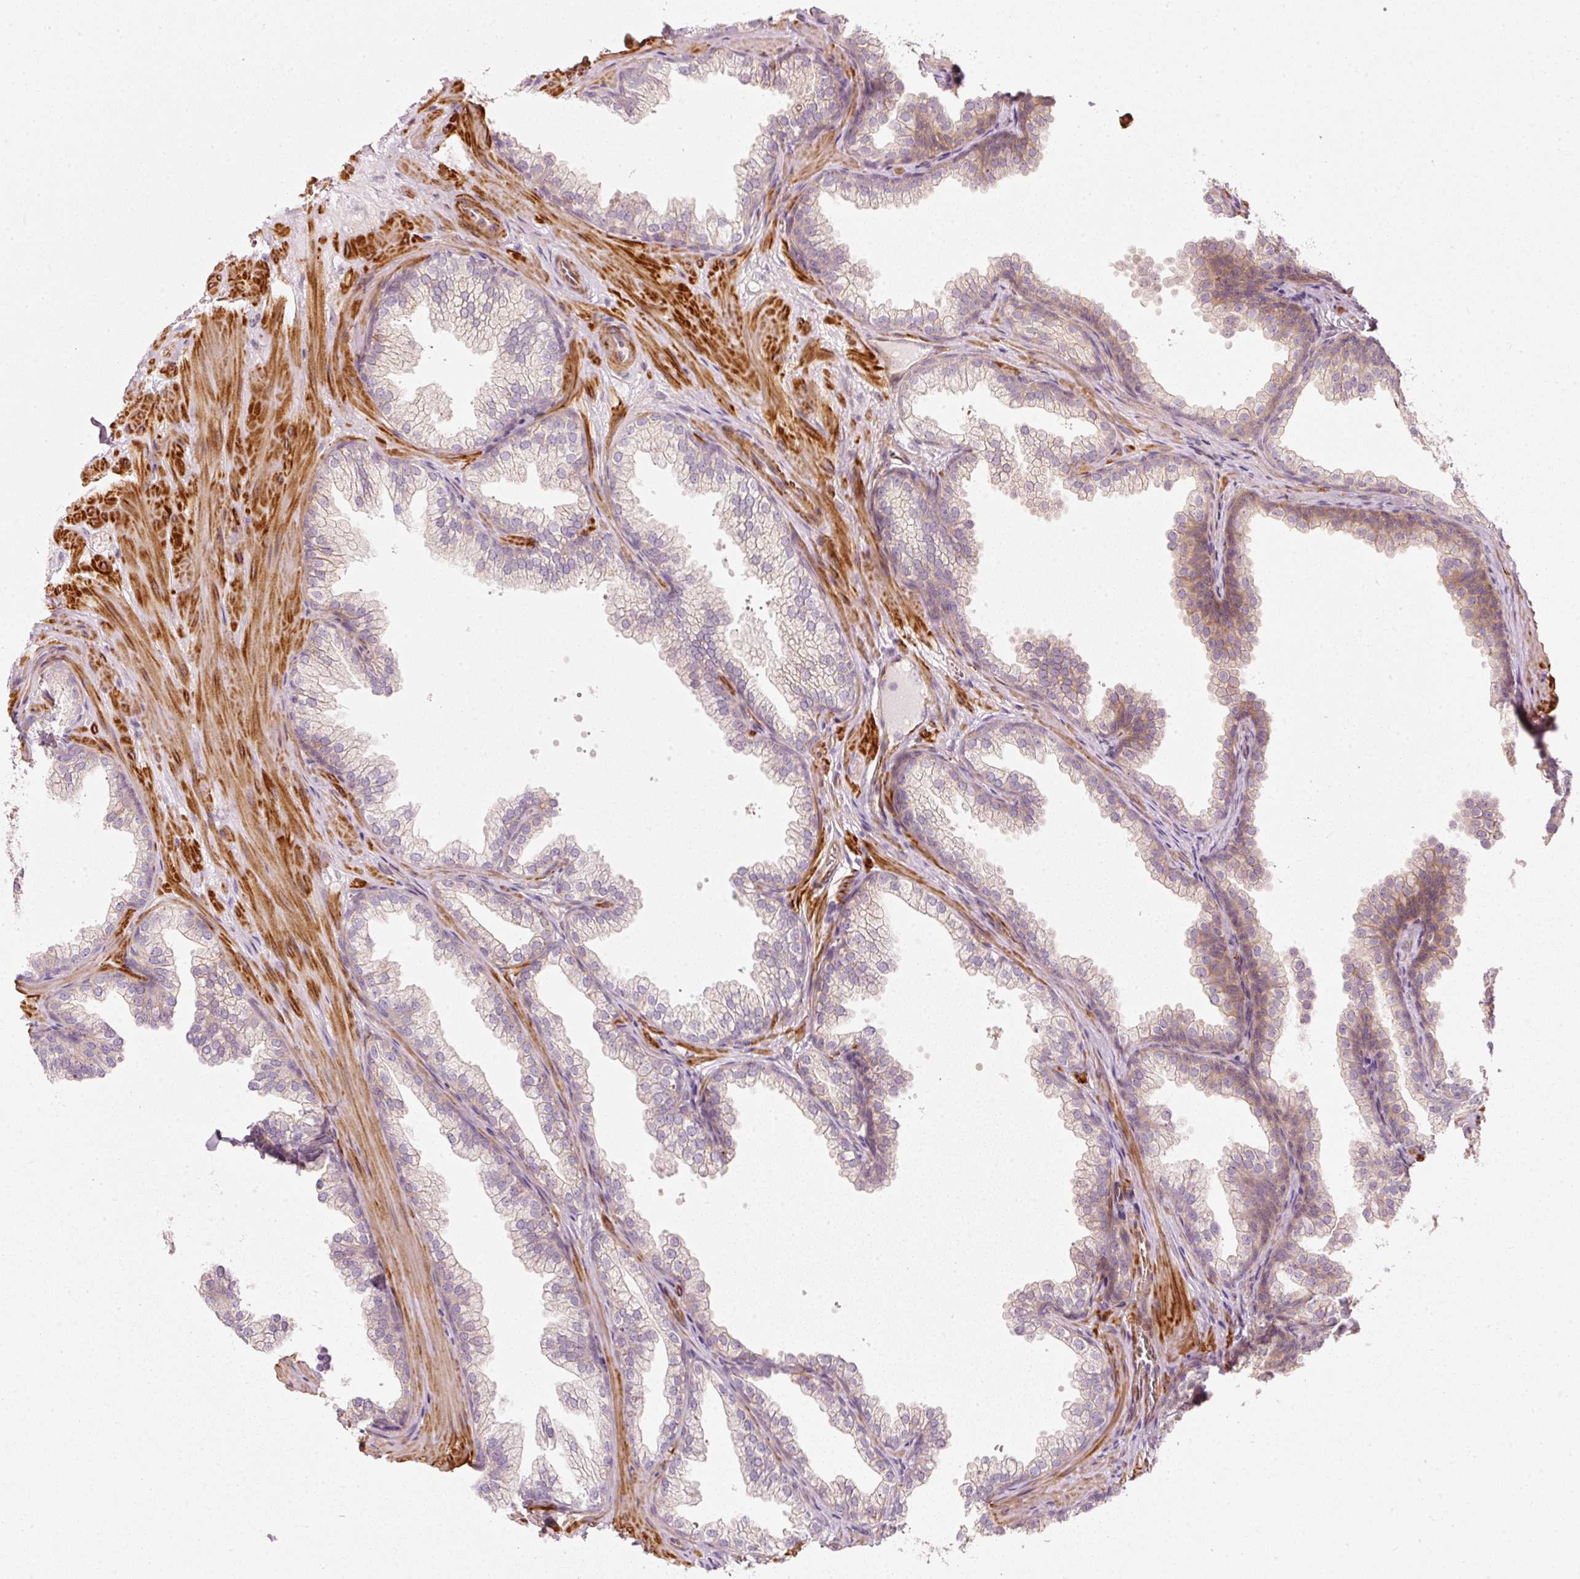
{"staining": {"intensity": "weak", "quantity": "<25%", "location": "cytoplasmic/membranous"}, "tissue": "prostate", "cell_type": "Glandular cells", "image_type": "normal", "snomed": [{"axis": "morphology", "description": "Normal tissue, NOS"}, {"axis": "topography", "description": "Prostate"}], "caption": "High magnification brightfield microscopy of unremarkable prostate stained with DAB (brown) and counterstained with hematoxylin (blue): glandular cells show no significant positivity. The staining was performed using DAB (3,3'-diaminobenzidine) to visualize the protein expression in brown, while the nuclei were stained in blue with hematoxylin (Magnification: 20x).", "gene": "KCNQ1", "patient": {"sex": "male", "age": 37}}